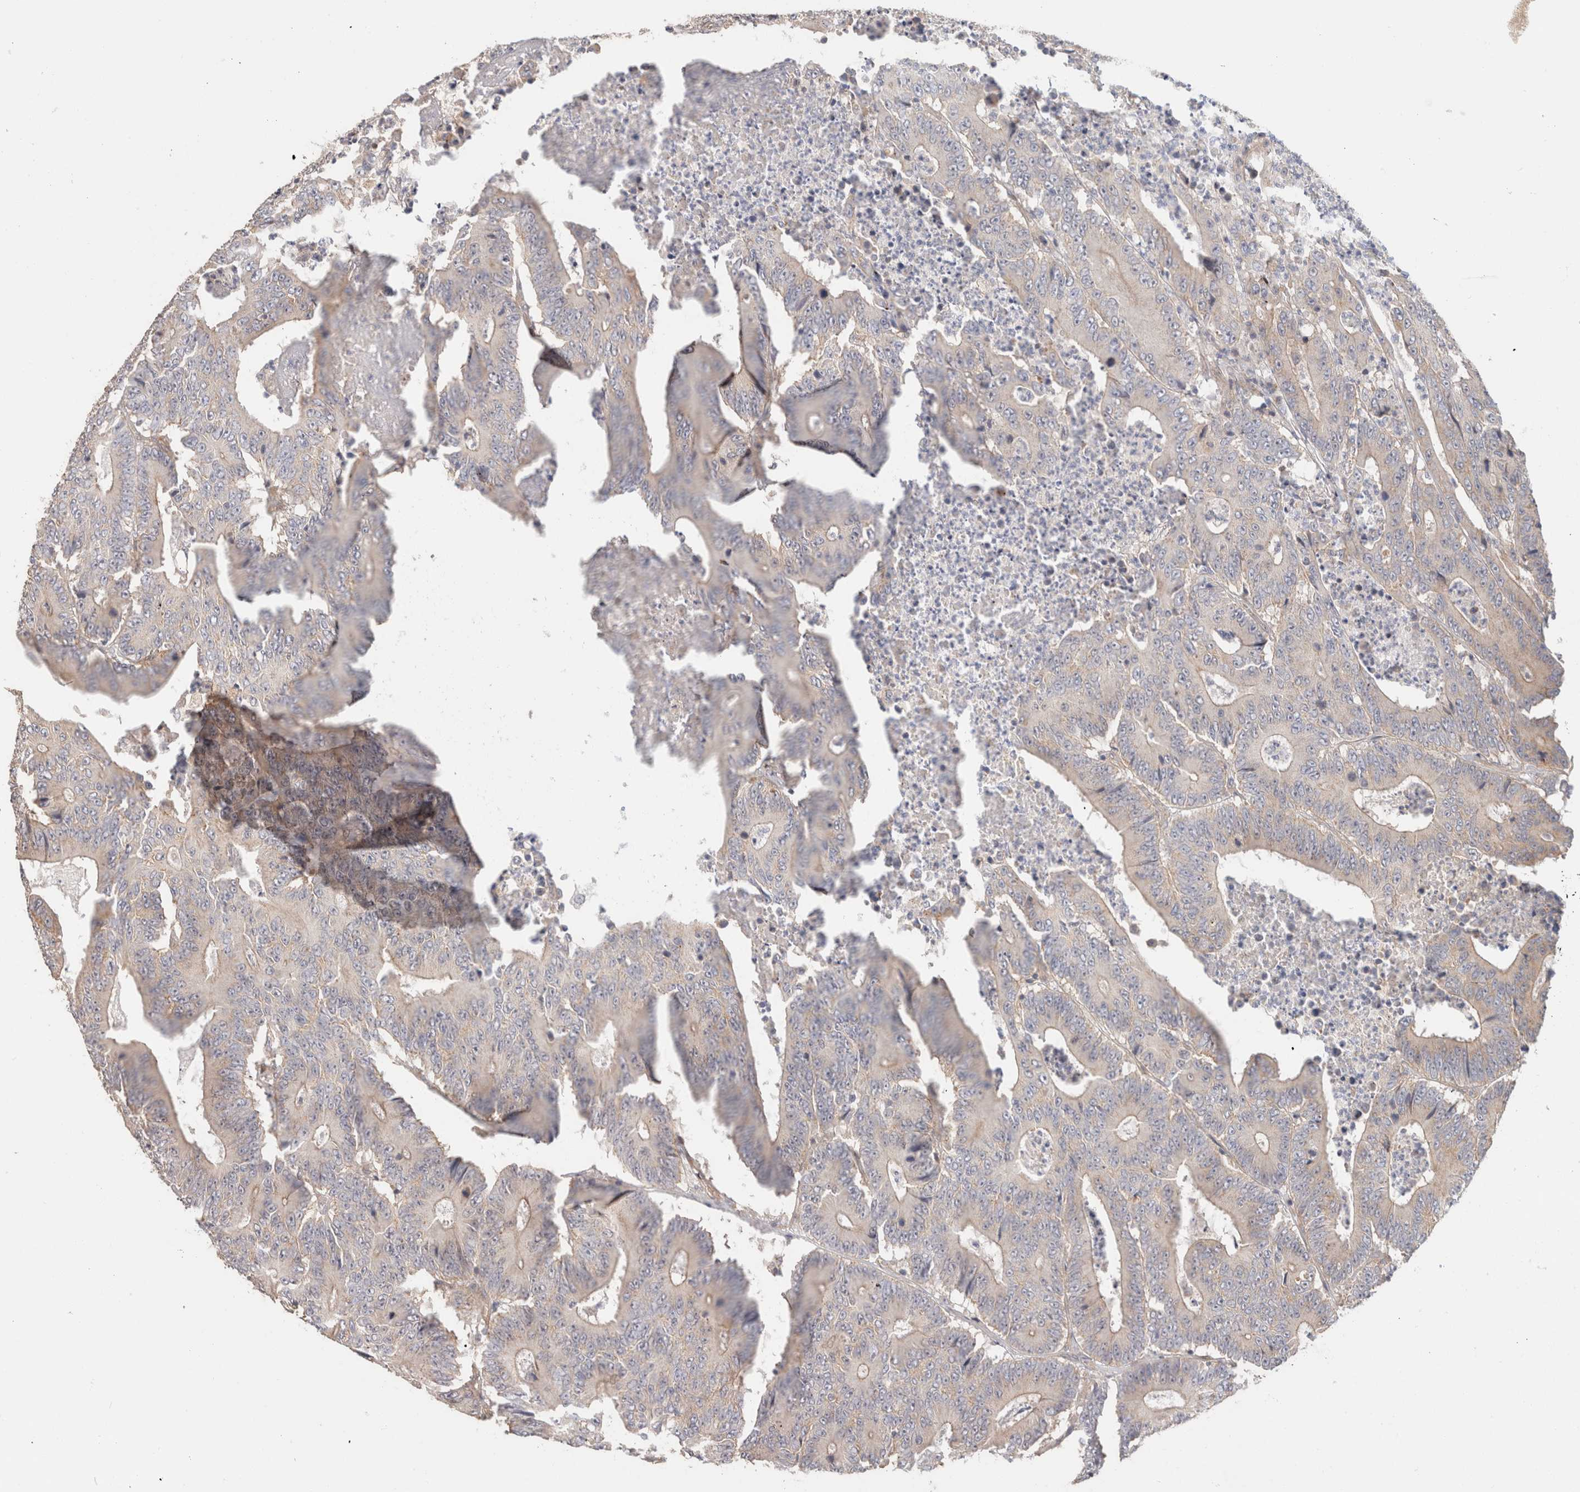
{"staining": {"intensity": "negative", "quantity": "none", "location": "none"}, "tissue": "colorectal cancer", "cell_type": "Tumor cells", "image_type": "cancer", "snomed": [{"axis": "morphology", "description": "Adenocarcinoma, NOS"}, {"axis": "topography", "description": "Colon"}], "caption": "Adenocarcinoma (colorectal) was stained to show a protein in brown. There is no significant staining in tumor cells.", "gene": "ID3", "patient": {"sex": "male", "age": 83}}